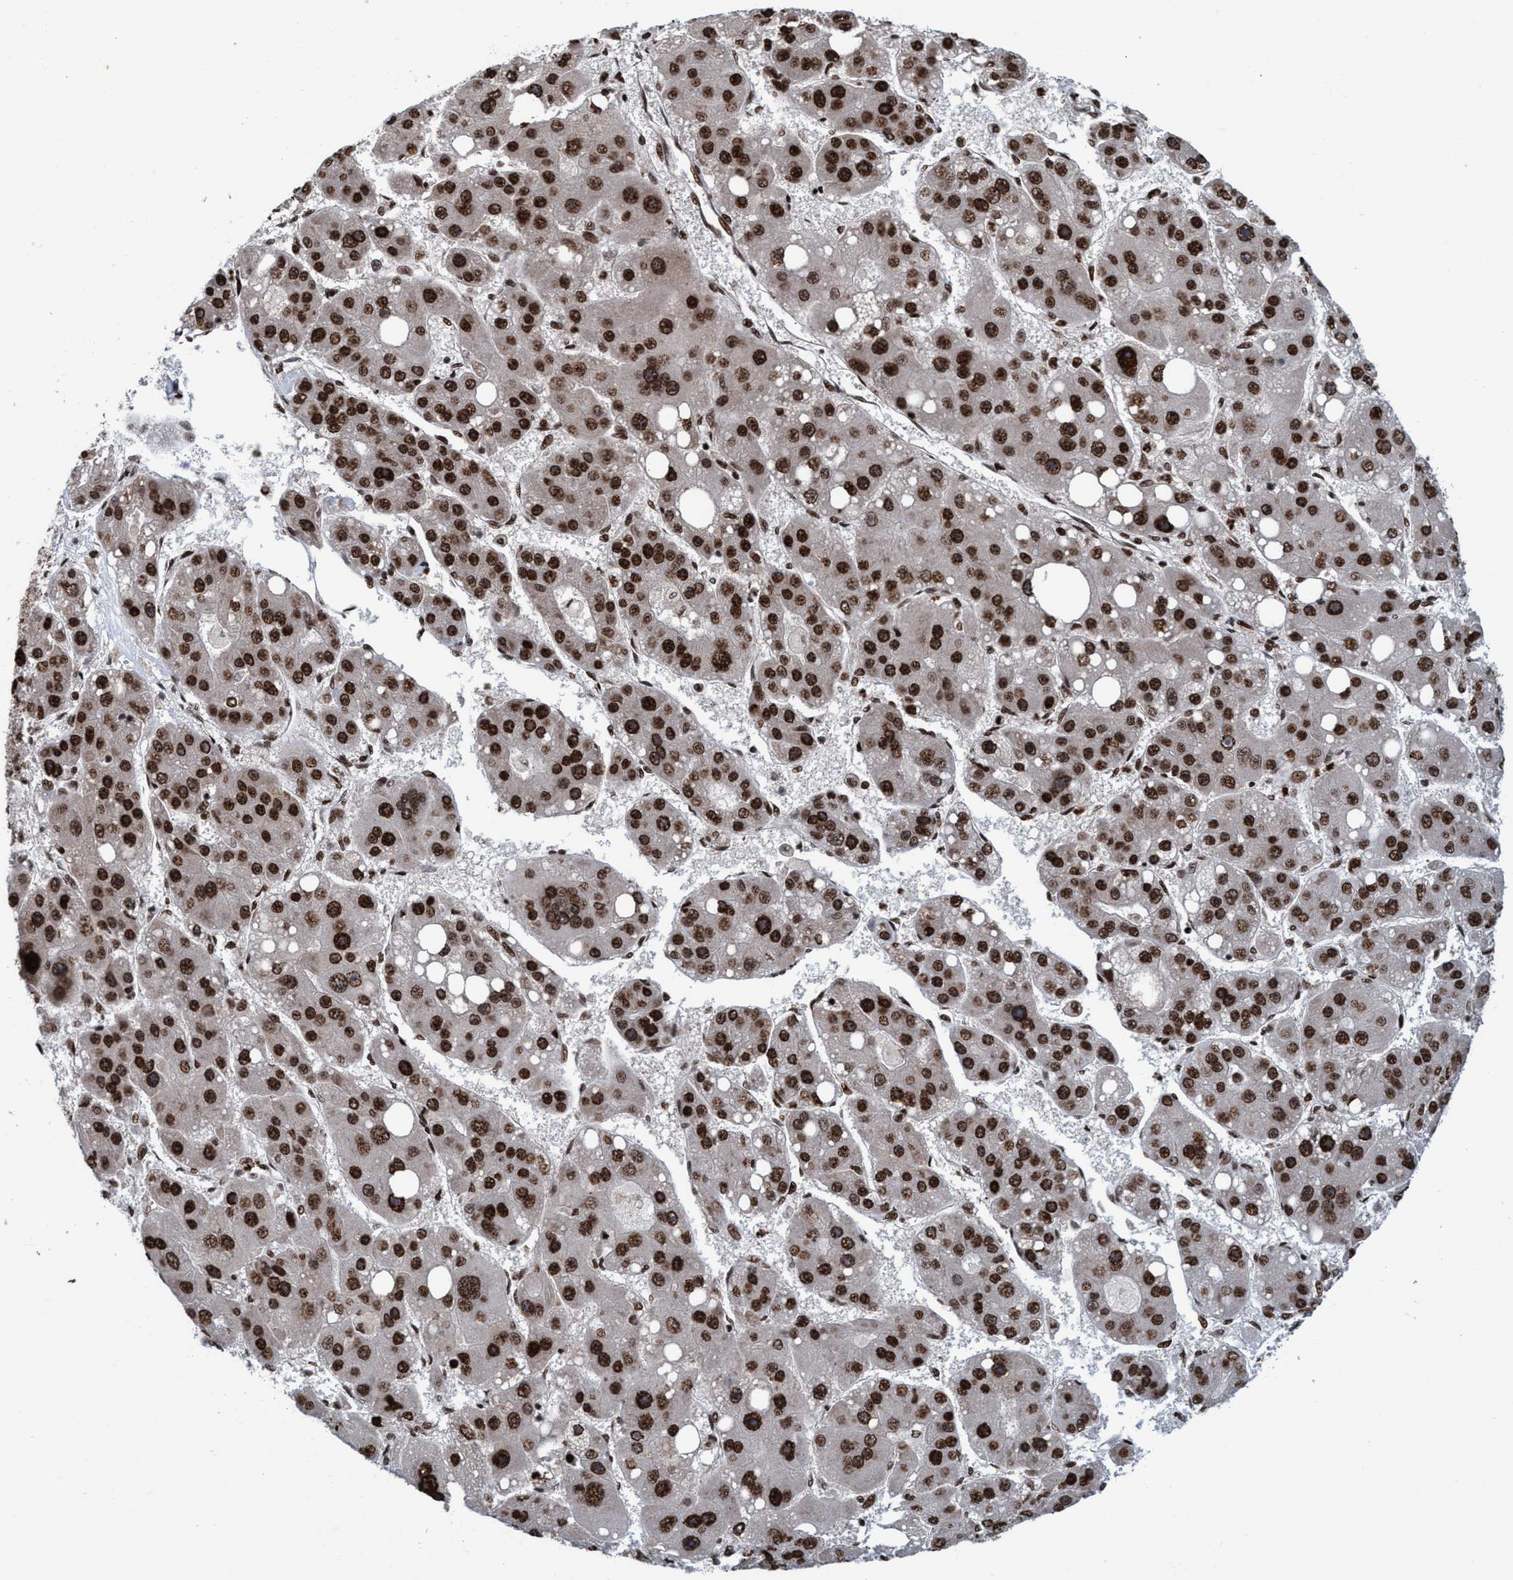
{"staining": {"intensity": "strong", "quantity": ">75%", "location": "nuclear"}, "tissue": "liver cancer", "cell_type": "Tumor cells", "image_type": "cancer", "snomed": [{"axis": "morphology", "description": "Carcinoma, Hepatocellular, NOS"}, {"axis": "topography", "description": "Liver"}], "caption": "Hepatocellular carcinoma (liver) tissue displays strong nuclear staining in about >75% of tumor cells Nuclei are stained in blue.", "gene": "TOPBP1", "patient": {"sex": "female", "age": 61}}